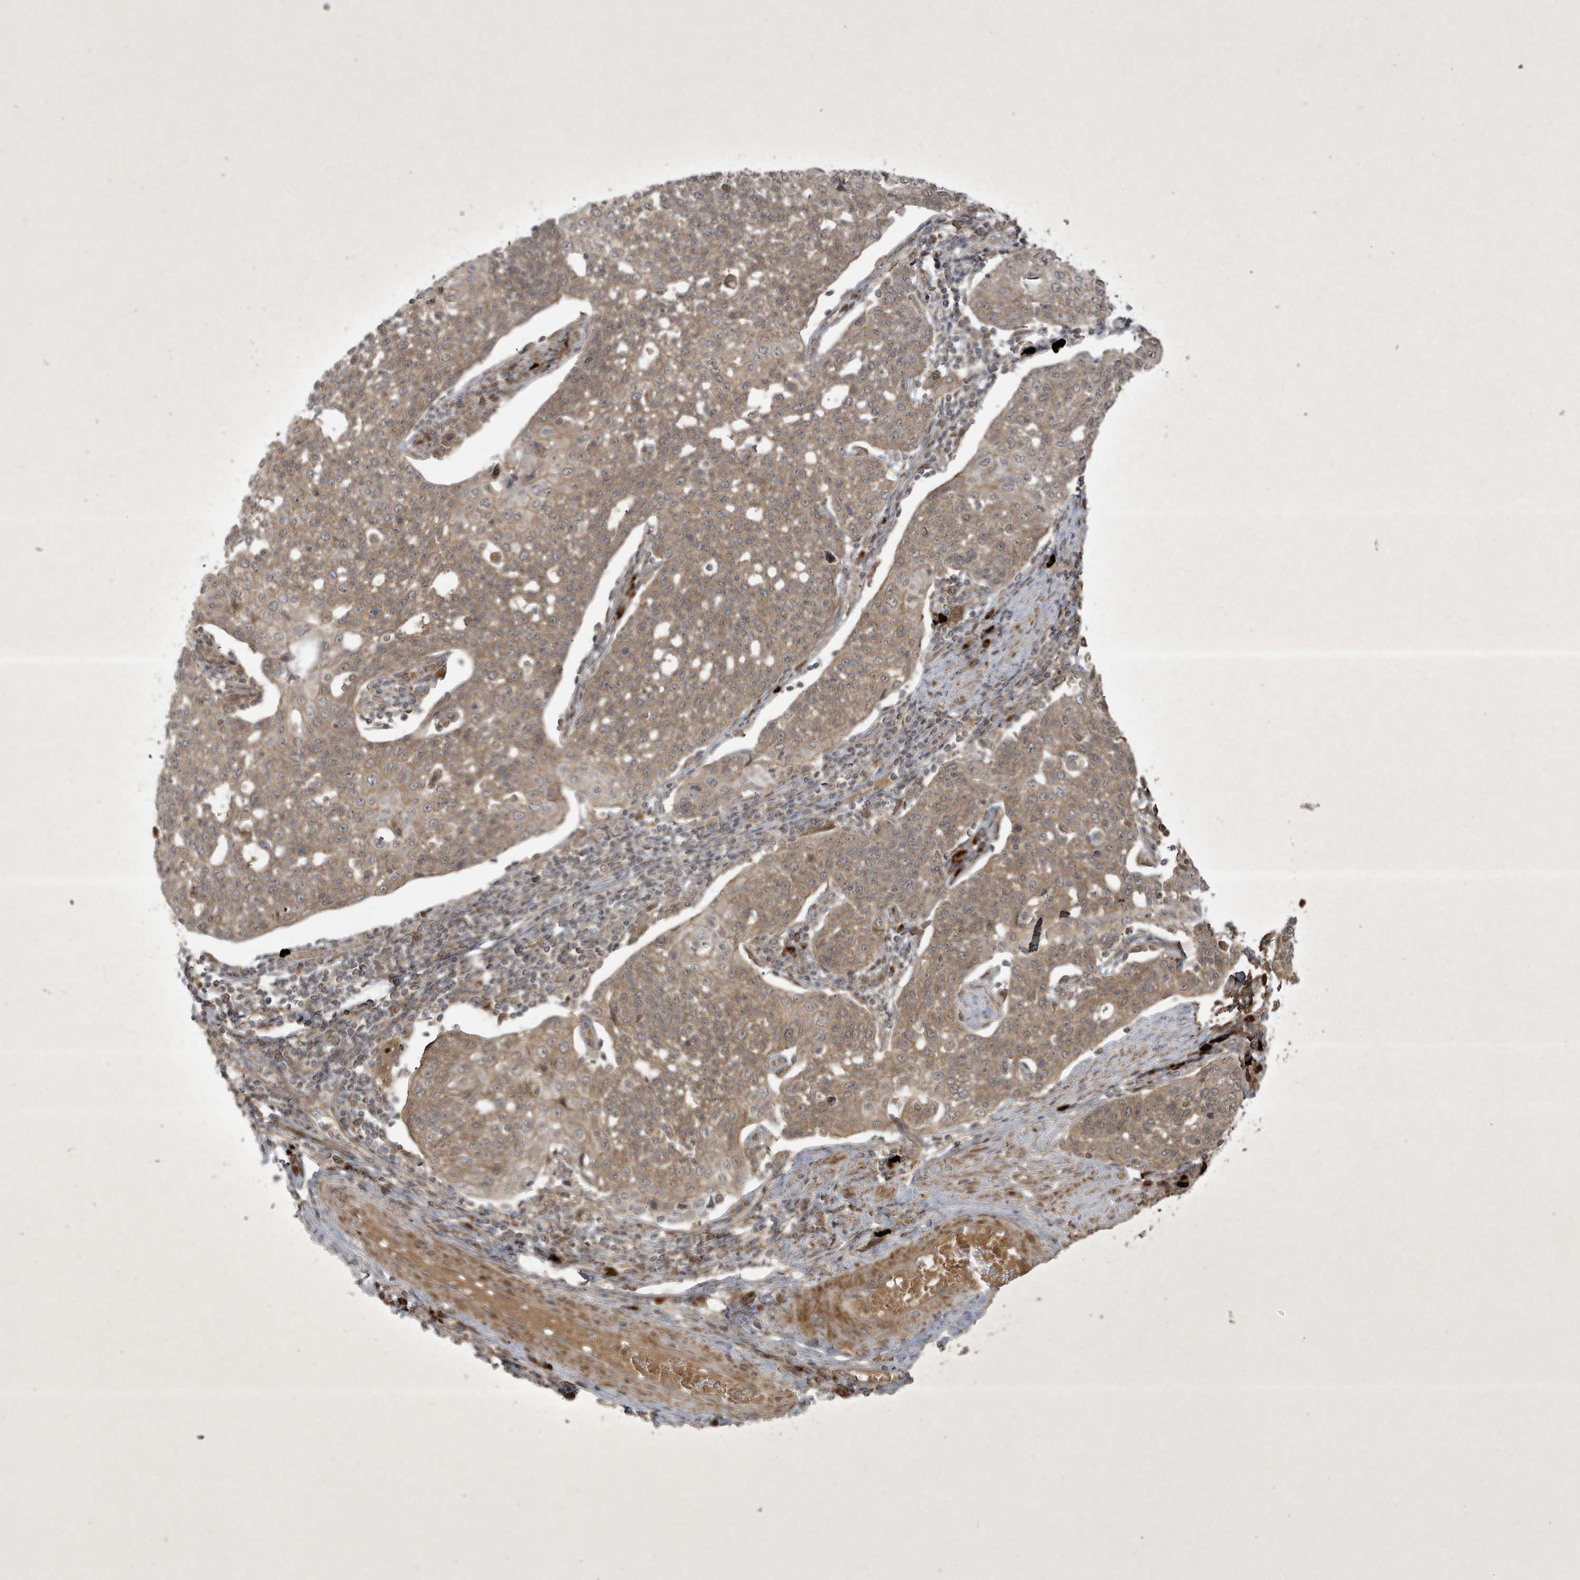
{"staining": {"intensity": "moderate", "quantity": ">75%", "location": "cytoplasmic/membranous"}, "tissue": "cervical cancer", "cell_type": "Tumor cells", "image_type": "cancer", "snomed": [{"axis": "morphology", "description": "Squamous cell carcinoma, NOS"}, {"axis": "topography", "description": "Cervix"}], "caption": "High-magnification brightfield microscopy of cervical cancer stained with DAB (3,3'-diaminobenzidine) (brown) and counterstained with hematoxylin (blue). tumor cells exhibit moderate cytoplasmic/membranous positivity is present in approximately>75% of cells.", "gene": "FAM83C", "patient": {"sex": "female", "age": 34}}